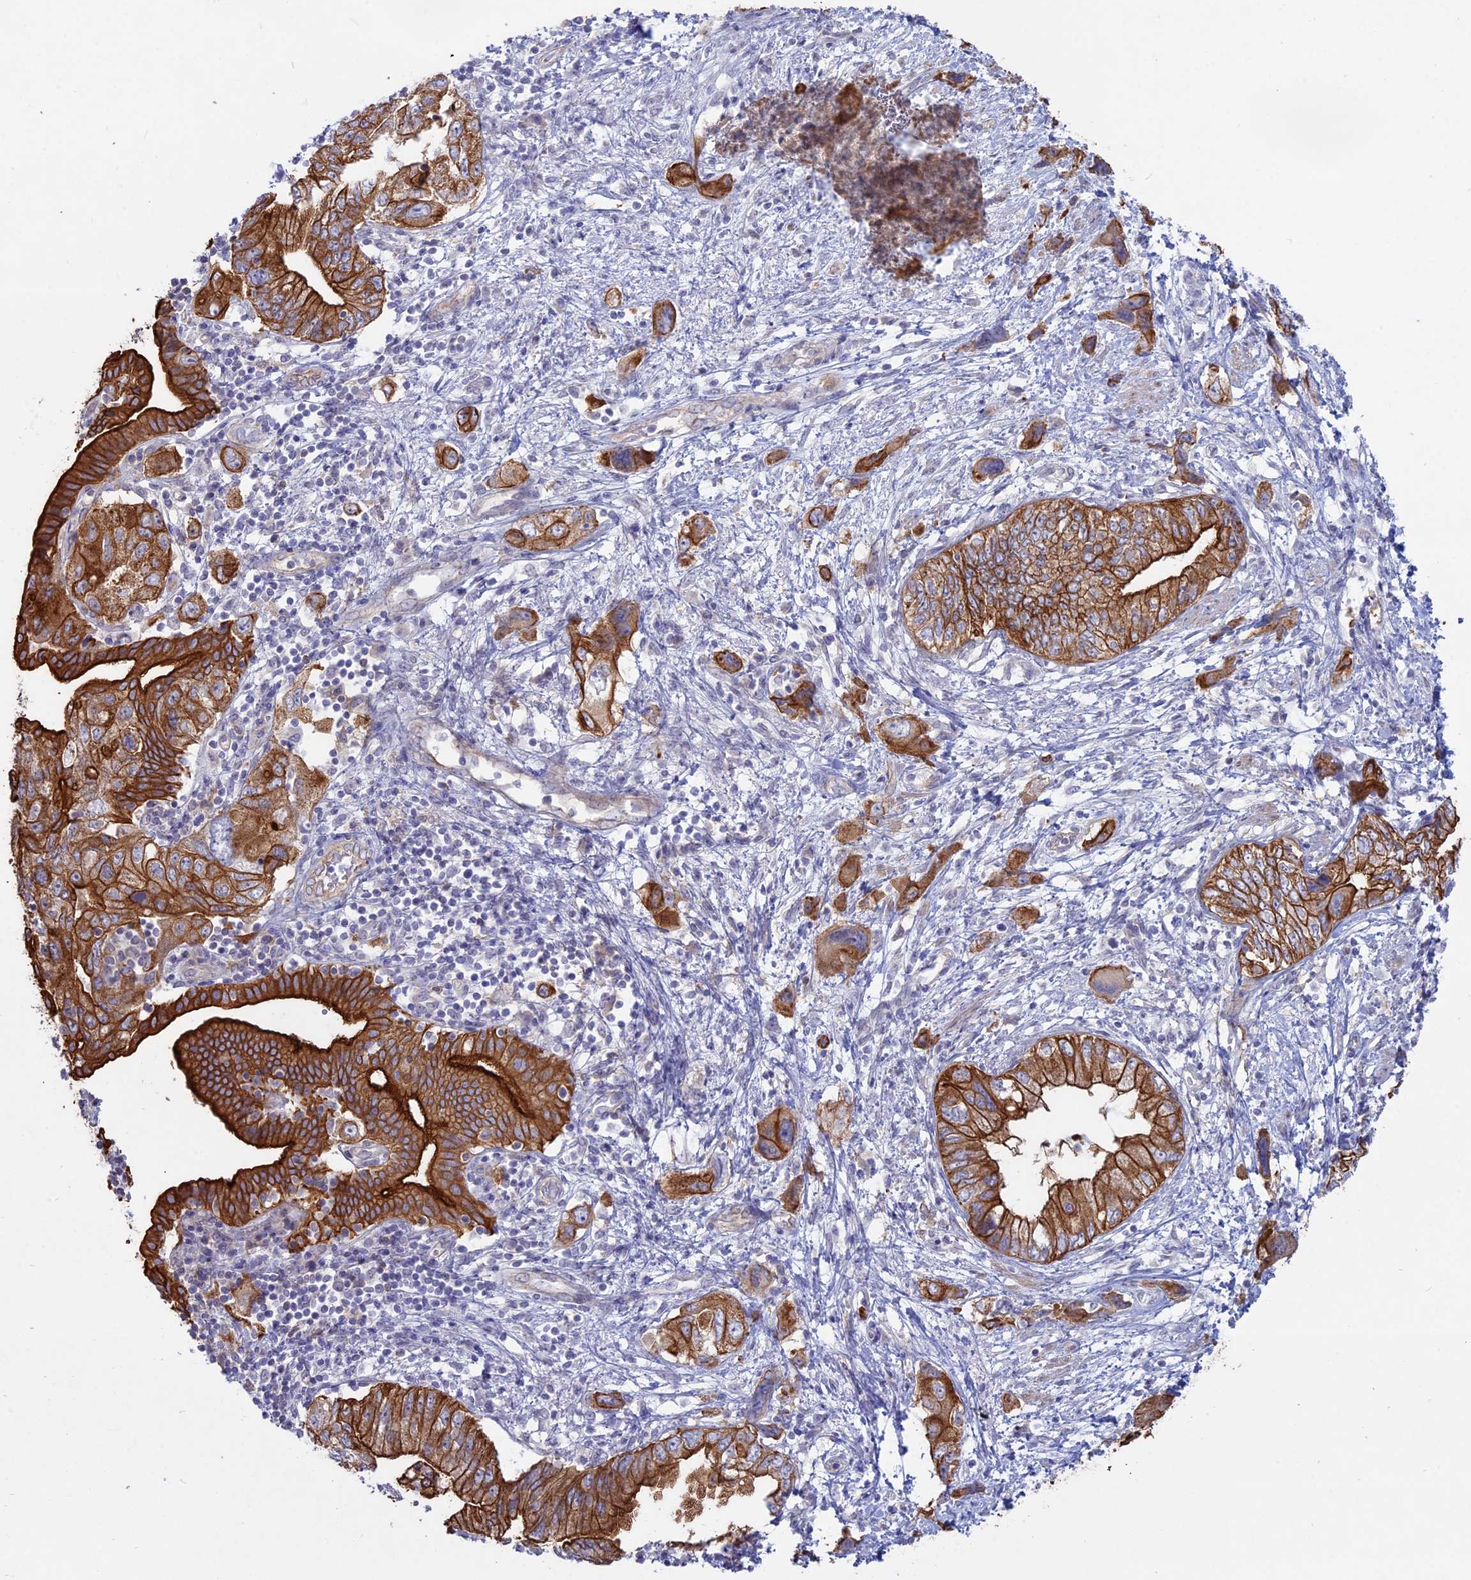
{"staining": {"intensity": "strong", "quantity": ">75%", "location": "cytoplasmic/membranous"}, "tissue": "pancreatic cancer", "cell_type": "Tumor cells", "image_type": "cancer", "snomed": [{"axis": "morphology", "description": "Adenocarcinoma, NOS"}, {"axis": "topography", "description": "Pancreas"}], "caption": "IHC photomicrograph of human pancreatic cancer stained for a protein (brown), which reveals high levels of strong cytoplasmic/membranous staining in approximately >75% of tumor cells.", "gene": "MYO5B", "patient": {"sex": "female", "age": 73}}